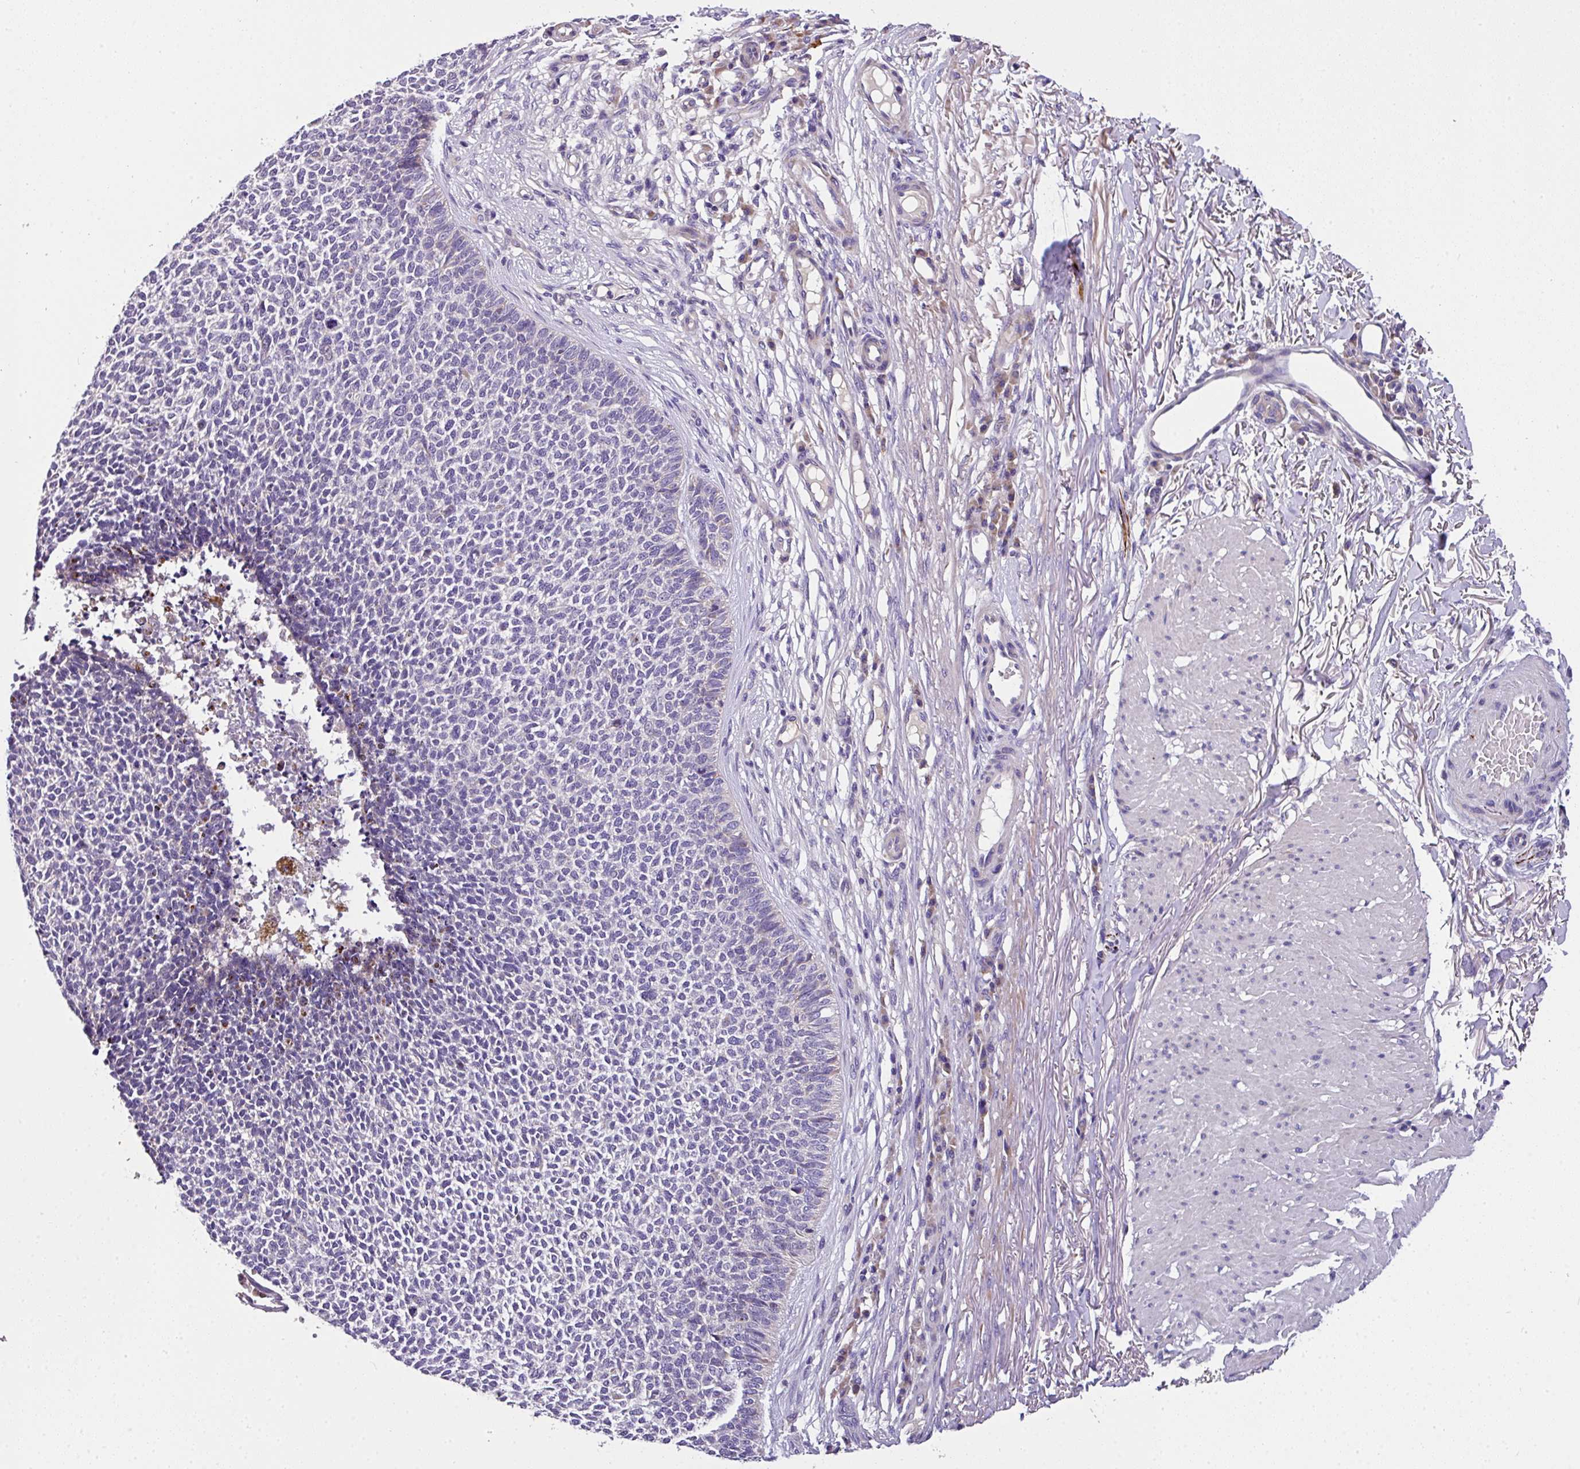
{"staining": {"intensity": "negative", "quantity": "none", "location": "none"}, "tissue": "skin cancer", "cell_type": "Tumor cells", "image_type": "cancer", "snomed": [{"axis": "morphology", "description": "Basal cell carcinoma"}, {"axis": "topography", "description": "Skin"}], "caption": "This is an immunohistochemistry image of human skin basal cell carcinoma. There is no staining in tumor cells.", "gene": "ANXA2R", "patient": {"sex": "female", "age": 84}}